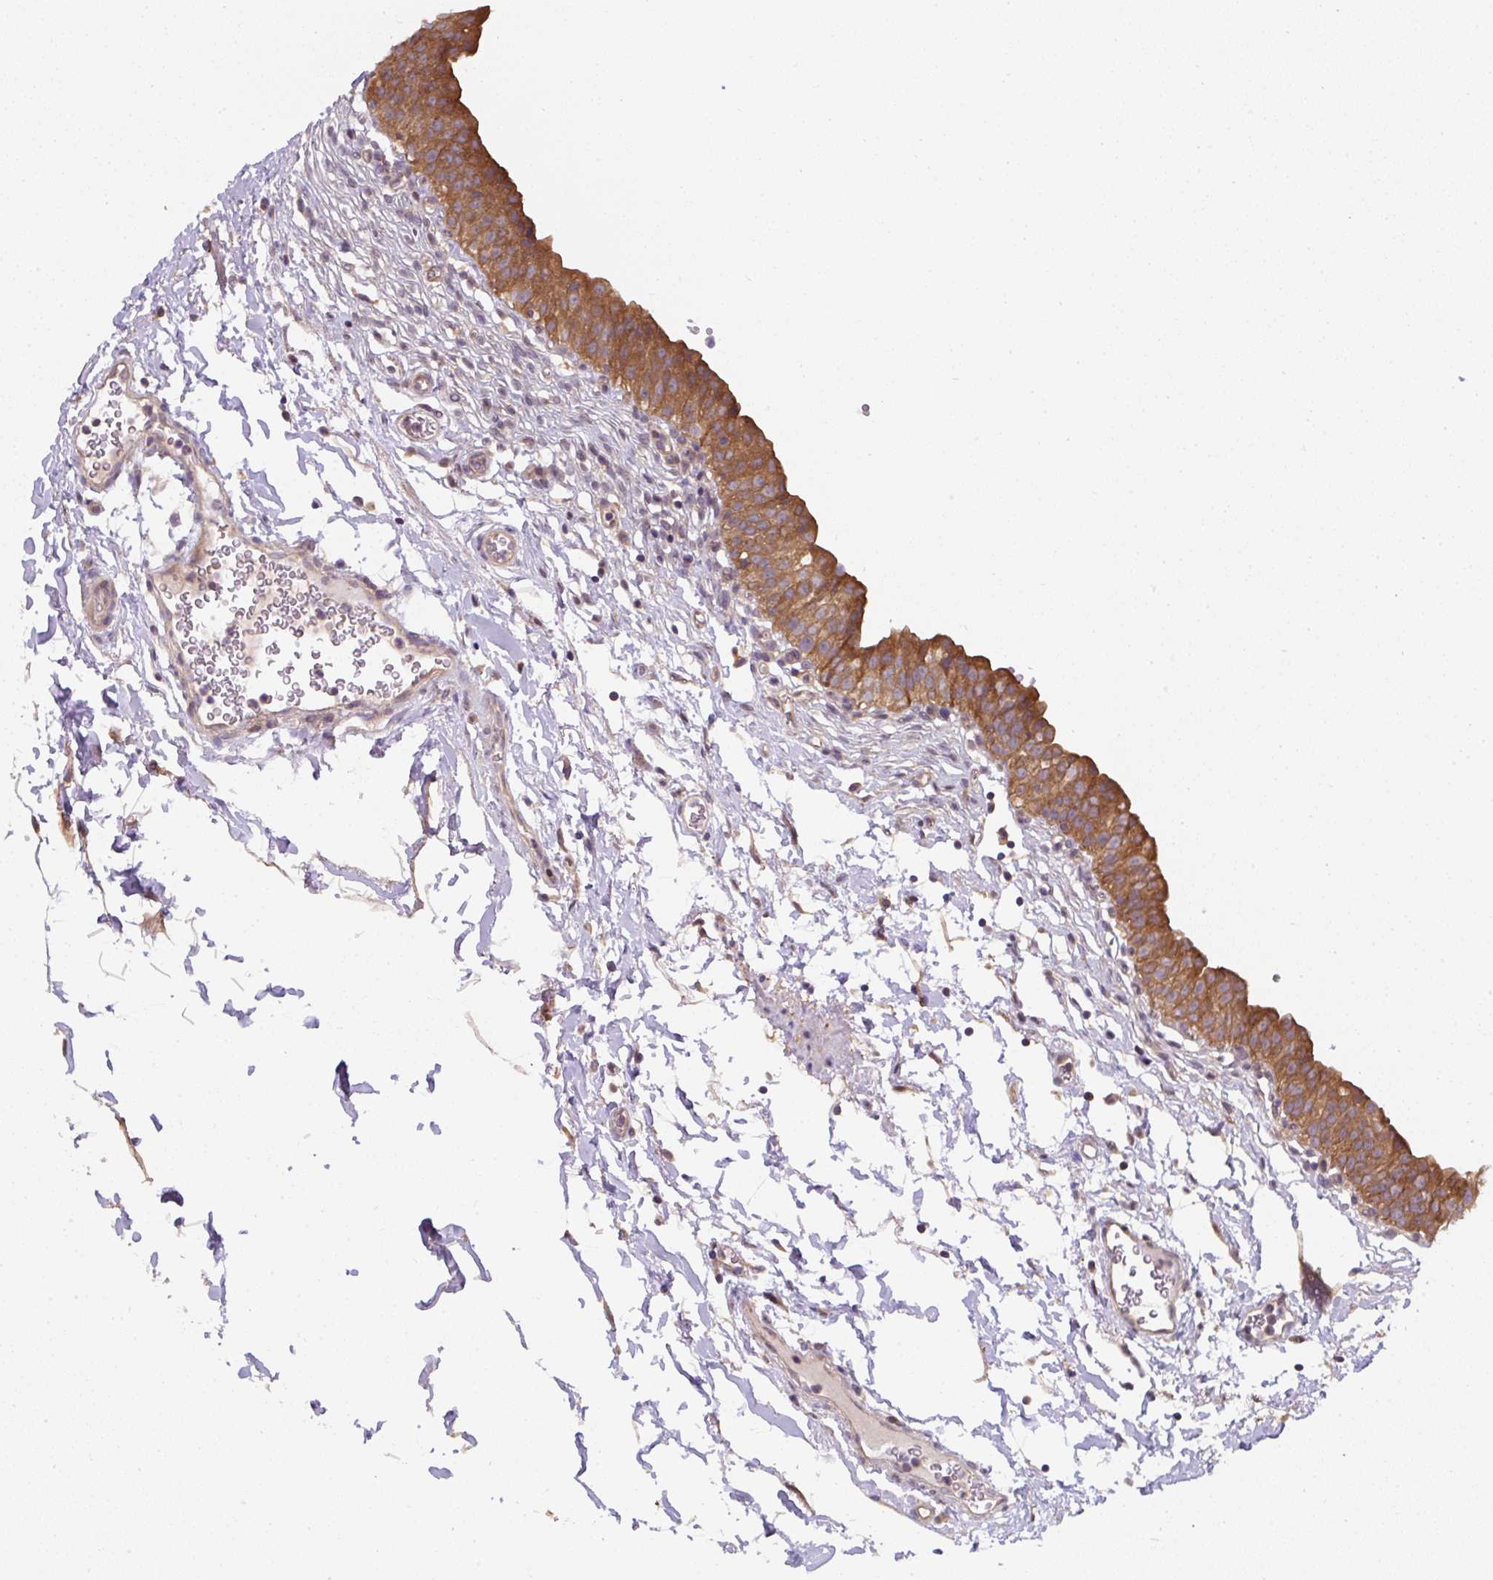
{"staining": {"intensity": "moderate", "quantity": ">75%", "location": "cytoplasmic/membranous"}, "tissue": "urinary bladder", "cell_type": "Urothelial cells", "image_type": "normal", "snomed": [{"axis": "morphology", "description": "Normal tissue, NOS"}, {"axis": "topography", "description": "Urinary bladder"}, {"axis": "topography", "description": "Peripheral nerve tissue"}], "caption": "Moderate cytoplasmic/membranous expression is identified in about >75% of urothelial cells in normal urinary bladder.", "gene": "ST13", "patient": {"sex": "male", "age": 55}}